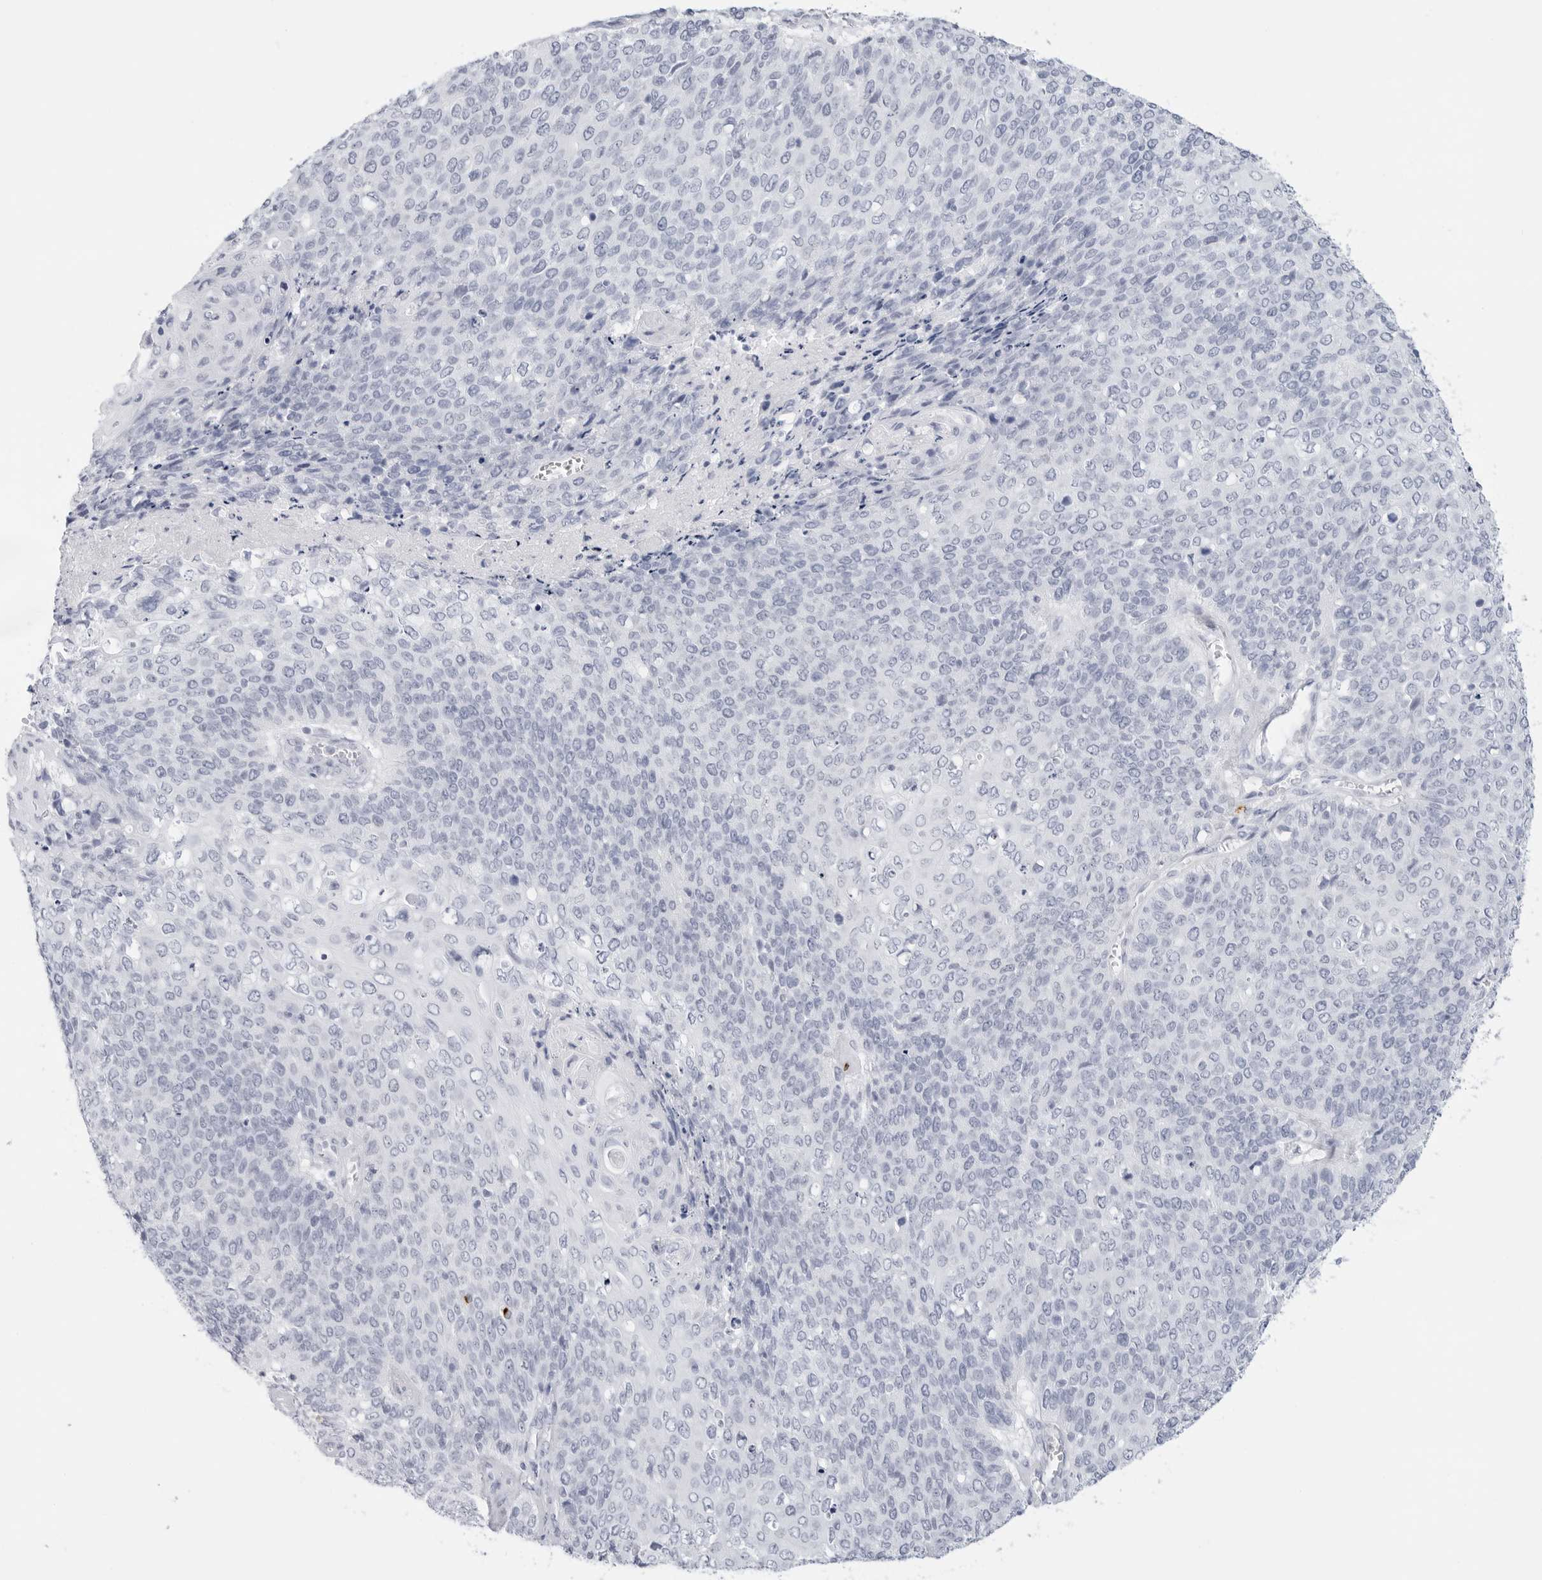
{"staining": {"intensity": "negative", "quantity": "none", "location": "none"}, "tissue": "cervical cancer", "cell_type": "Tumor cells", "image_type": "cancer", "snomed": [{"axis": "morphology", "description": "Squamous cell carcinoma, NOS"}, {"axis": "topography", "description": "Cervix"}], "caption": "This is an immunohistochemistry micrograph of cervical cancer (squamous cell carcinoma). There is no expression in tumor cells.", "gene": "HSPB7", "patient": {"sex": "female", "age": 39}}